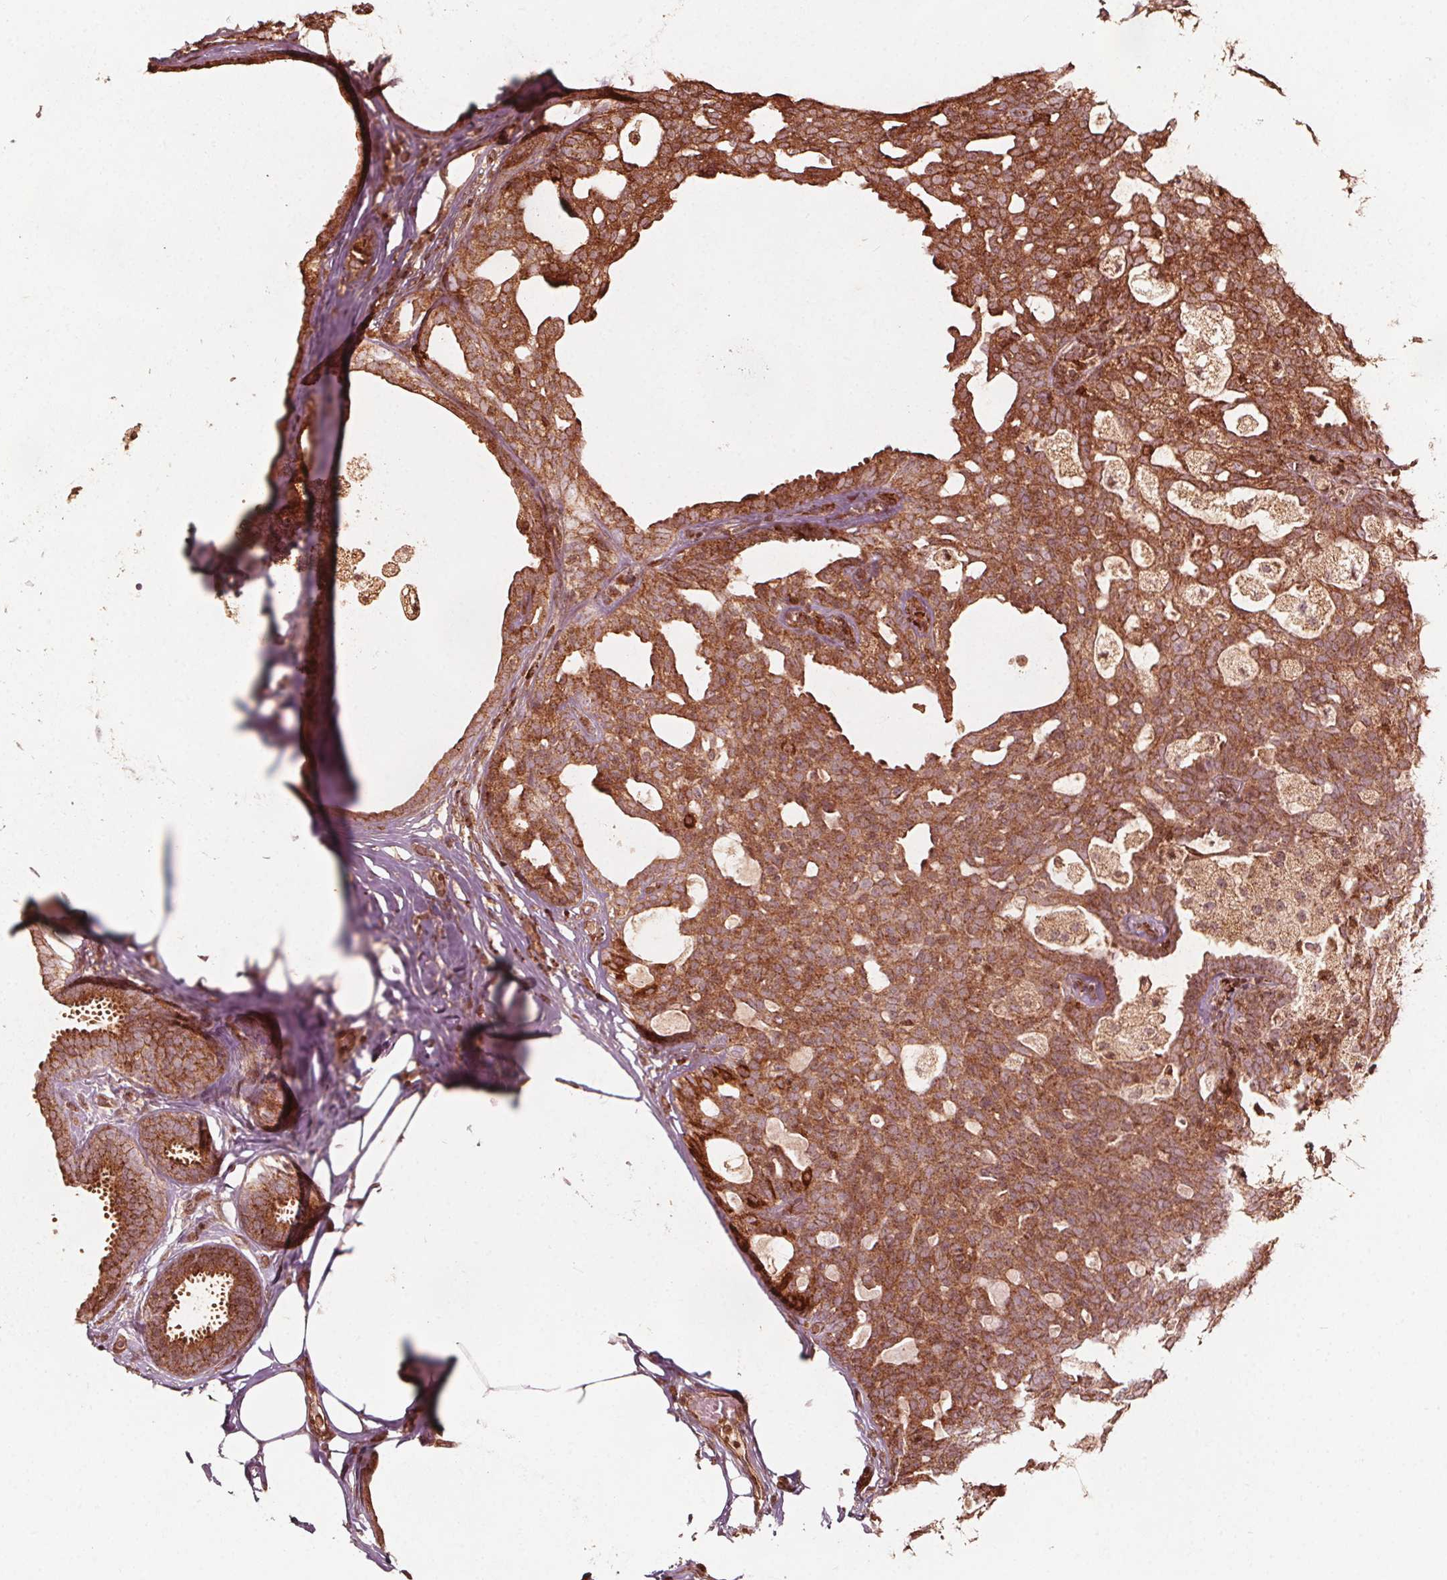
{"staining": {"intensity": "moderate", "quantity": ">75%", "location": "cytoplasmic/membranous"}, "tissue": "breast cancer", "cell_type": "Tumor cells", "image_type": "cancer", "snomed": [{"axis": "morphology", "description": "Duct carcinoma"}, {"axis": "topography", "description": "Breast"}], "caption": "A brown stain highlights moderate cytoplasmic/membranous expression of a protein in human infiltrating ductal carcinoma (breast) tumor cells. The protein of interest is stained brown, and the nuclei are stained in blue (DAB (3,3'-diaminobenzidine) IHC with brightfield microscopy, high magnification).", "gene": "AIP", "patient": {"sex": "female", "age": 59}}